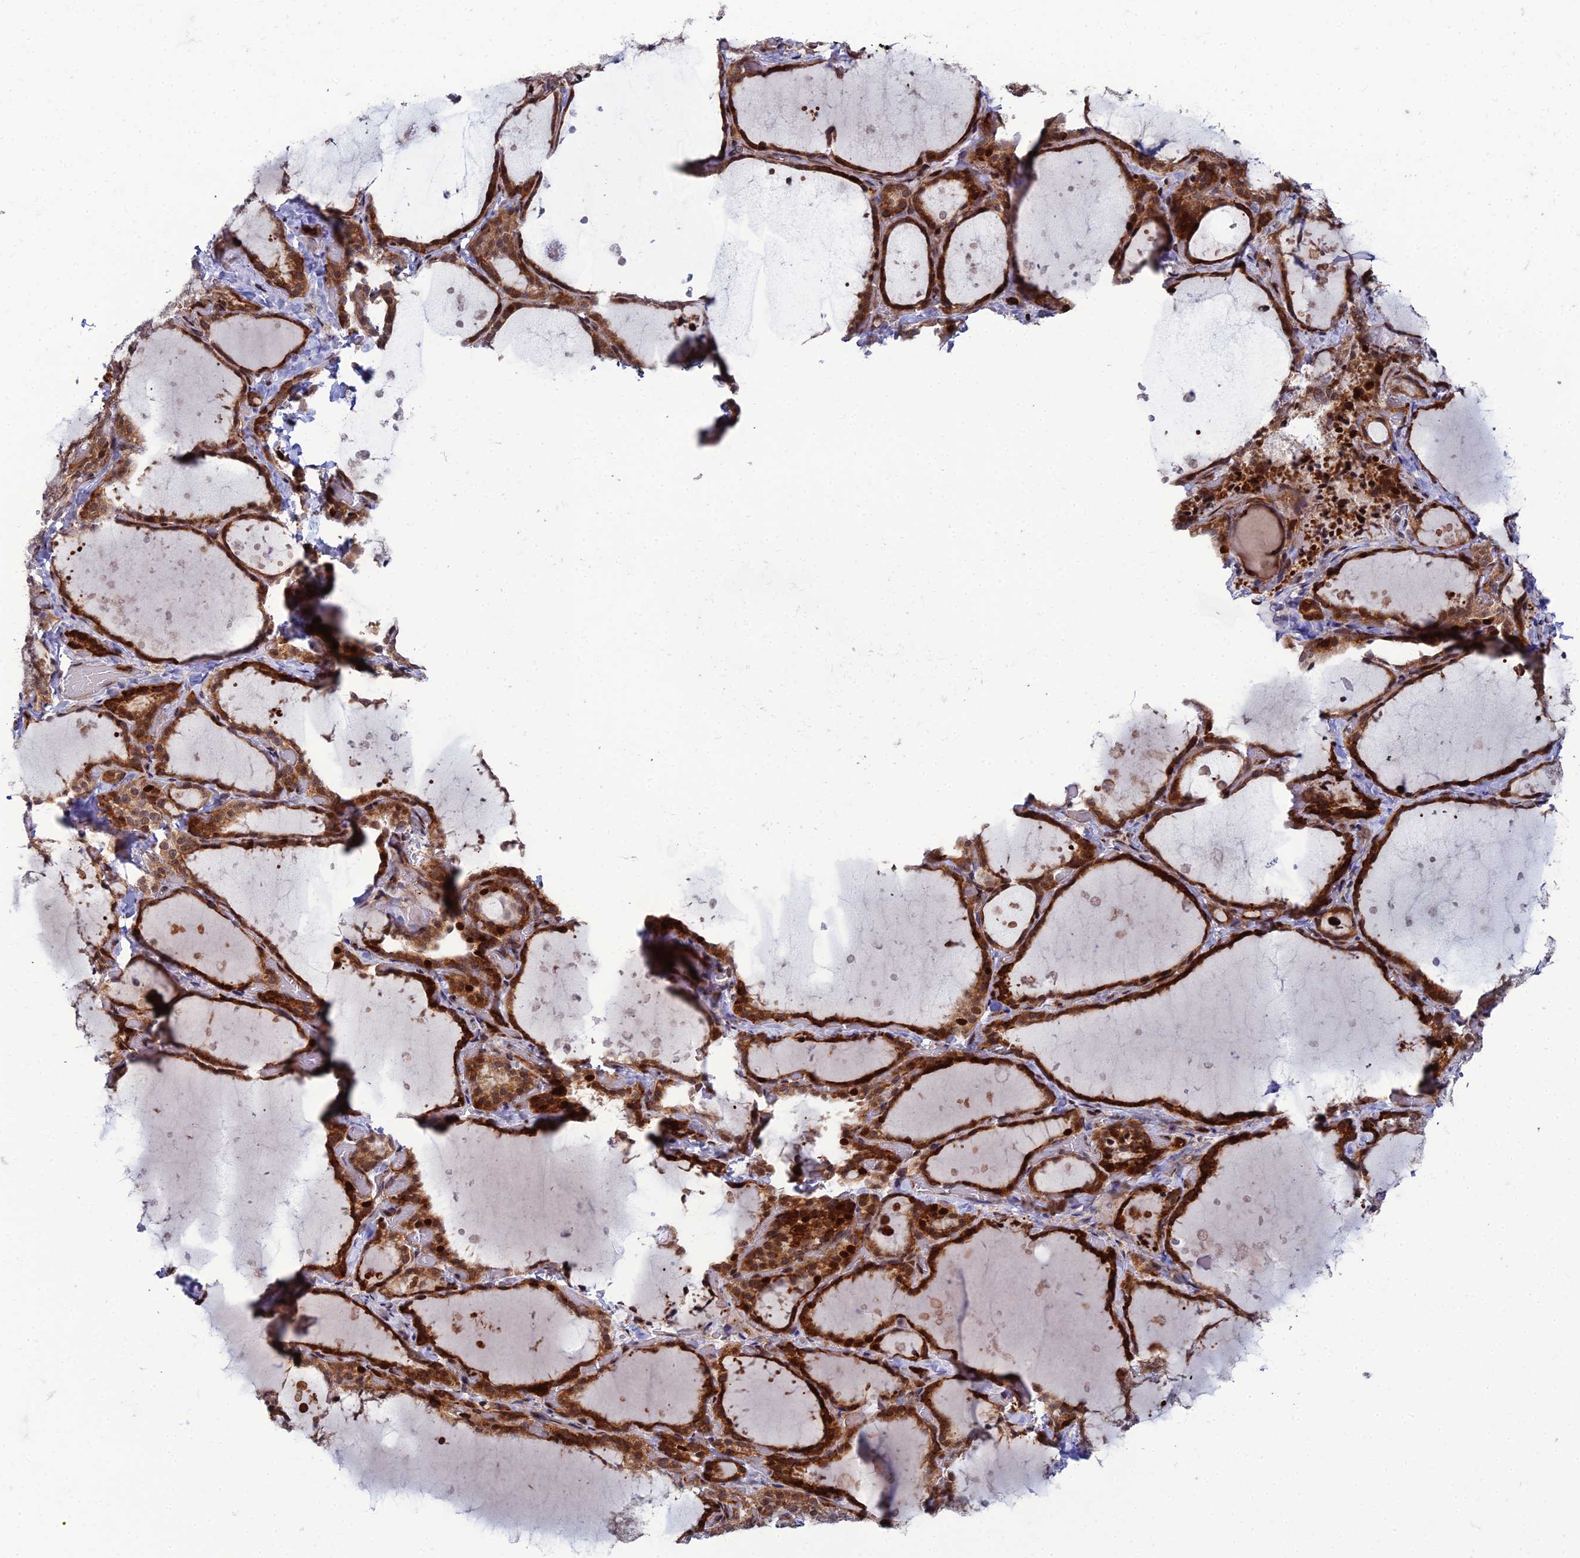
{"staining": {"intensity": "strong", "quantity": ">75%", "location": "cytoplasmic/membranous,nuclear"}, "tissue": "thyroid gland", "cell_type": "Glandular cells", "image_type": "normal", "snomed": [{"axis": "morphology", "description": "Normal tissue, NOS"}, {"axis": "topography", "description": "Thyroid gland"}], "caption": "Immunohistochemistry (IHC) of unremarkable thyroid gland demonstrates high levels of strong cytoplasmic/membranous,nuclear staining in approximately >75% of glandular cells.", "gene": "ZNF668", "patient": {"sex": "female", "age": 44}}